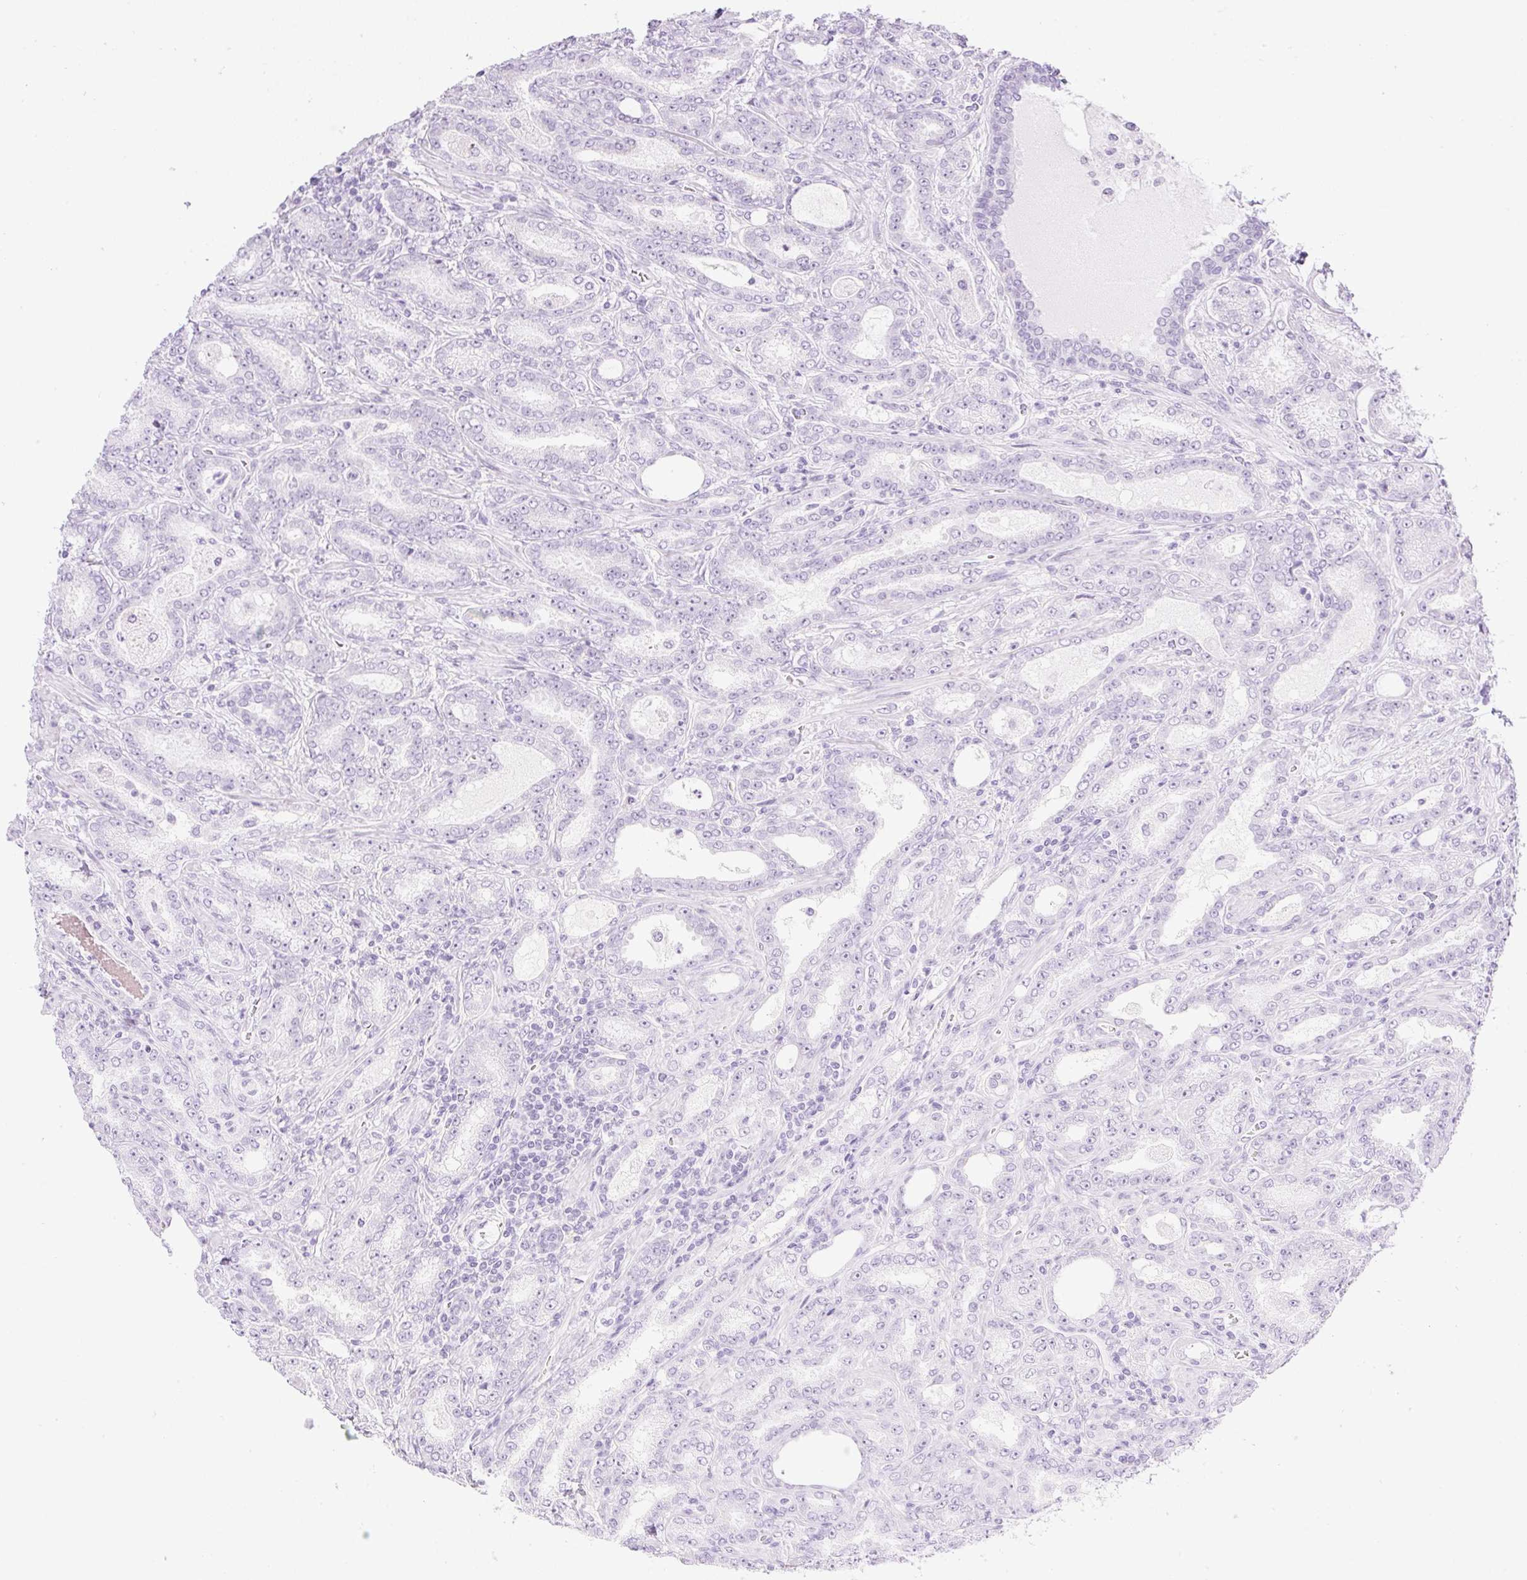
{"staining": {"intensity": "negative", "quantity": "none", "location": "none"}, "tissue": "prostate cancer", "cell_type": "Tumor cells", "image_type": "cancer", "snomed": [{"axis": "morphology", "description": "Adenocarcinoma, High grade"}, {"axis": "topography", "description": "Prostate"}], "caption": "The image reveals no significant positivity in tumor cells of prostate cancer (high-grade adenocarcinoma).", "gene": "SPRR4", "patient": {"sex": "male", "age": 72}}